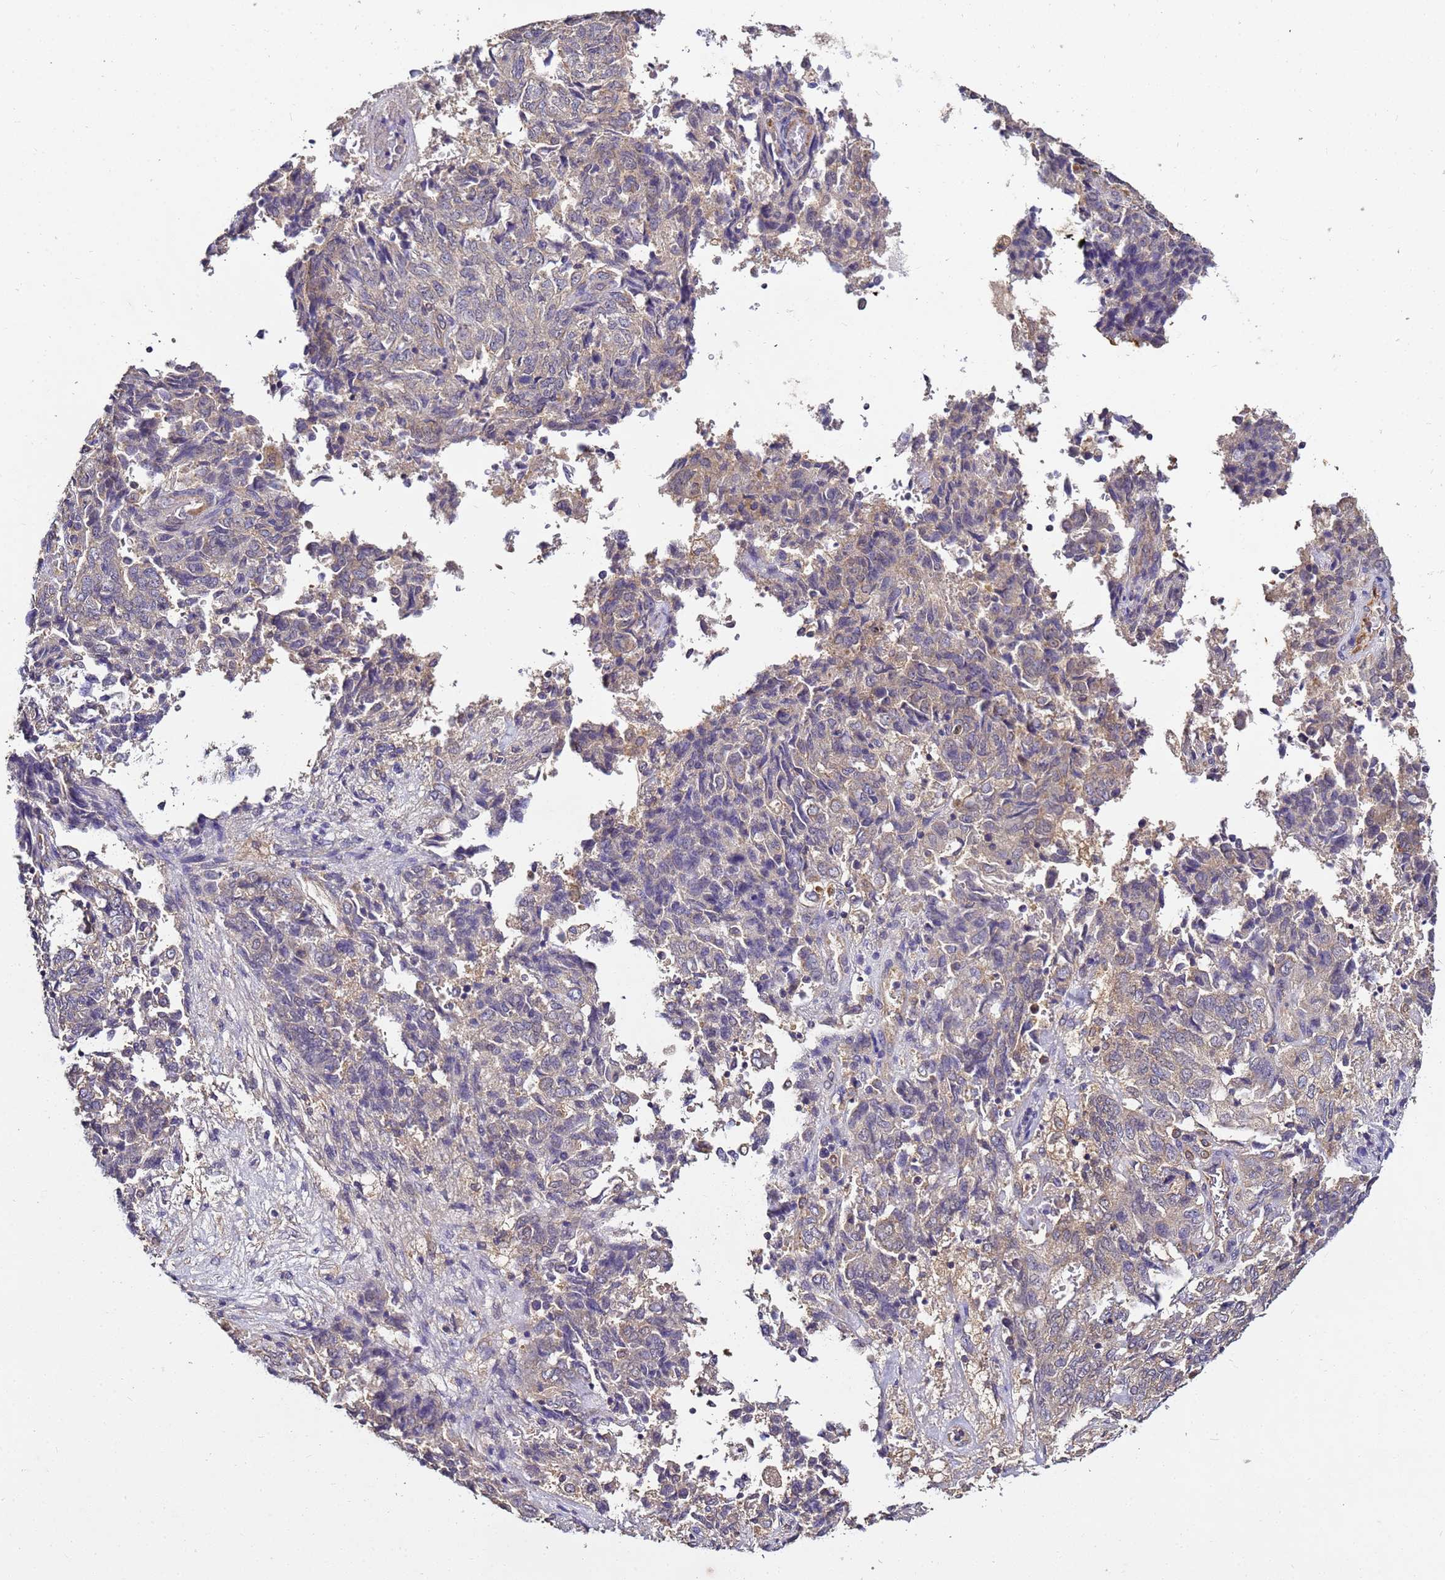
{"staining": {"intensity": "weak", "quantity": "<25%", "location": "cytoplasmic/membranous"}, "tissue": "endometrial cancer", "cell_type": "Tumor cells", "image_type": "cancer", "snomed": [{"axis": "morphology", "description": "Adenocarcinoma, NOS"}, {"axis": "topography", "description": "Endometrium"}], "caption": "An image of human endometrial cancer (adenocarcinoma) is negative for staining in tumor cells. (DAB (3,3'-diaminobenzidine) IHC with hematoxylin counter stain).", "gene": "ENOPH1", "patient": {"sex": "female", "age": 80}}